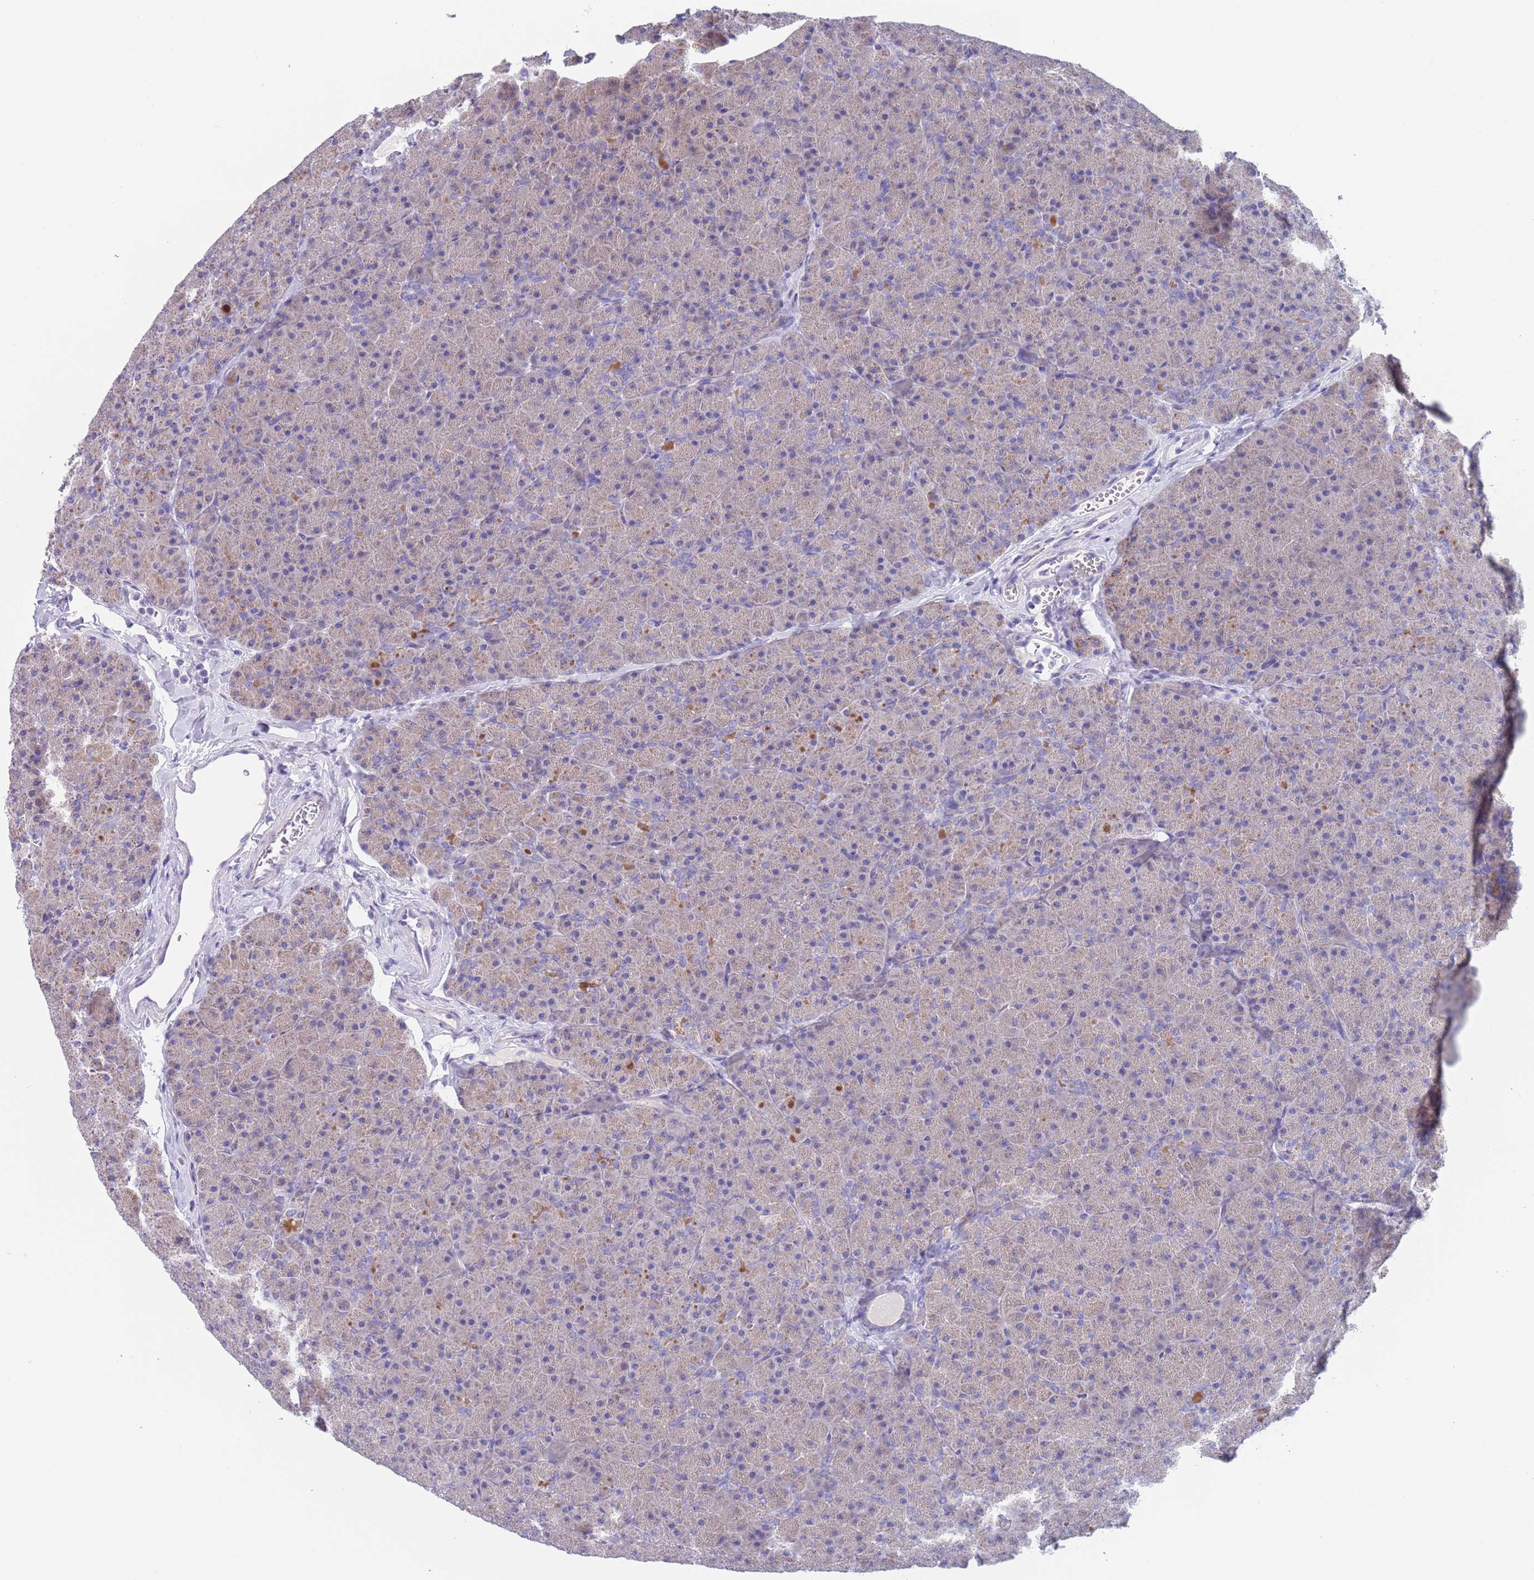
{"staining": {"intensity": "weak", "quantity": "25%-75%", "location": "cytoplasmic/membranous"}, "tissue": "pancreas", "cell_type": "Exocrine glandular cells", "image_type": "normal", "snomed": [{"axis": "morphology", "description": "Normal tissue, NOS"}, {"axis": "topography", "description": "Pancreas"}], "caption": "Protein staining of benign pancreas displays weak cytoplasmic/membranous positivity in about 25%-75% of exocrine glandular cells. (brown staining indicates protein expression, while blue staining denotes nuclei).", "gene": "SPIRE2", "patient": {"sex": "male", "age": 36}}